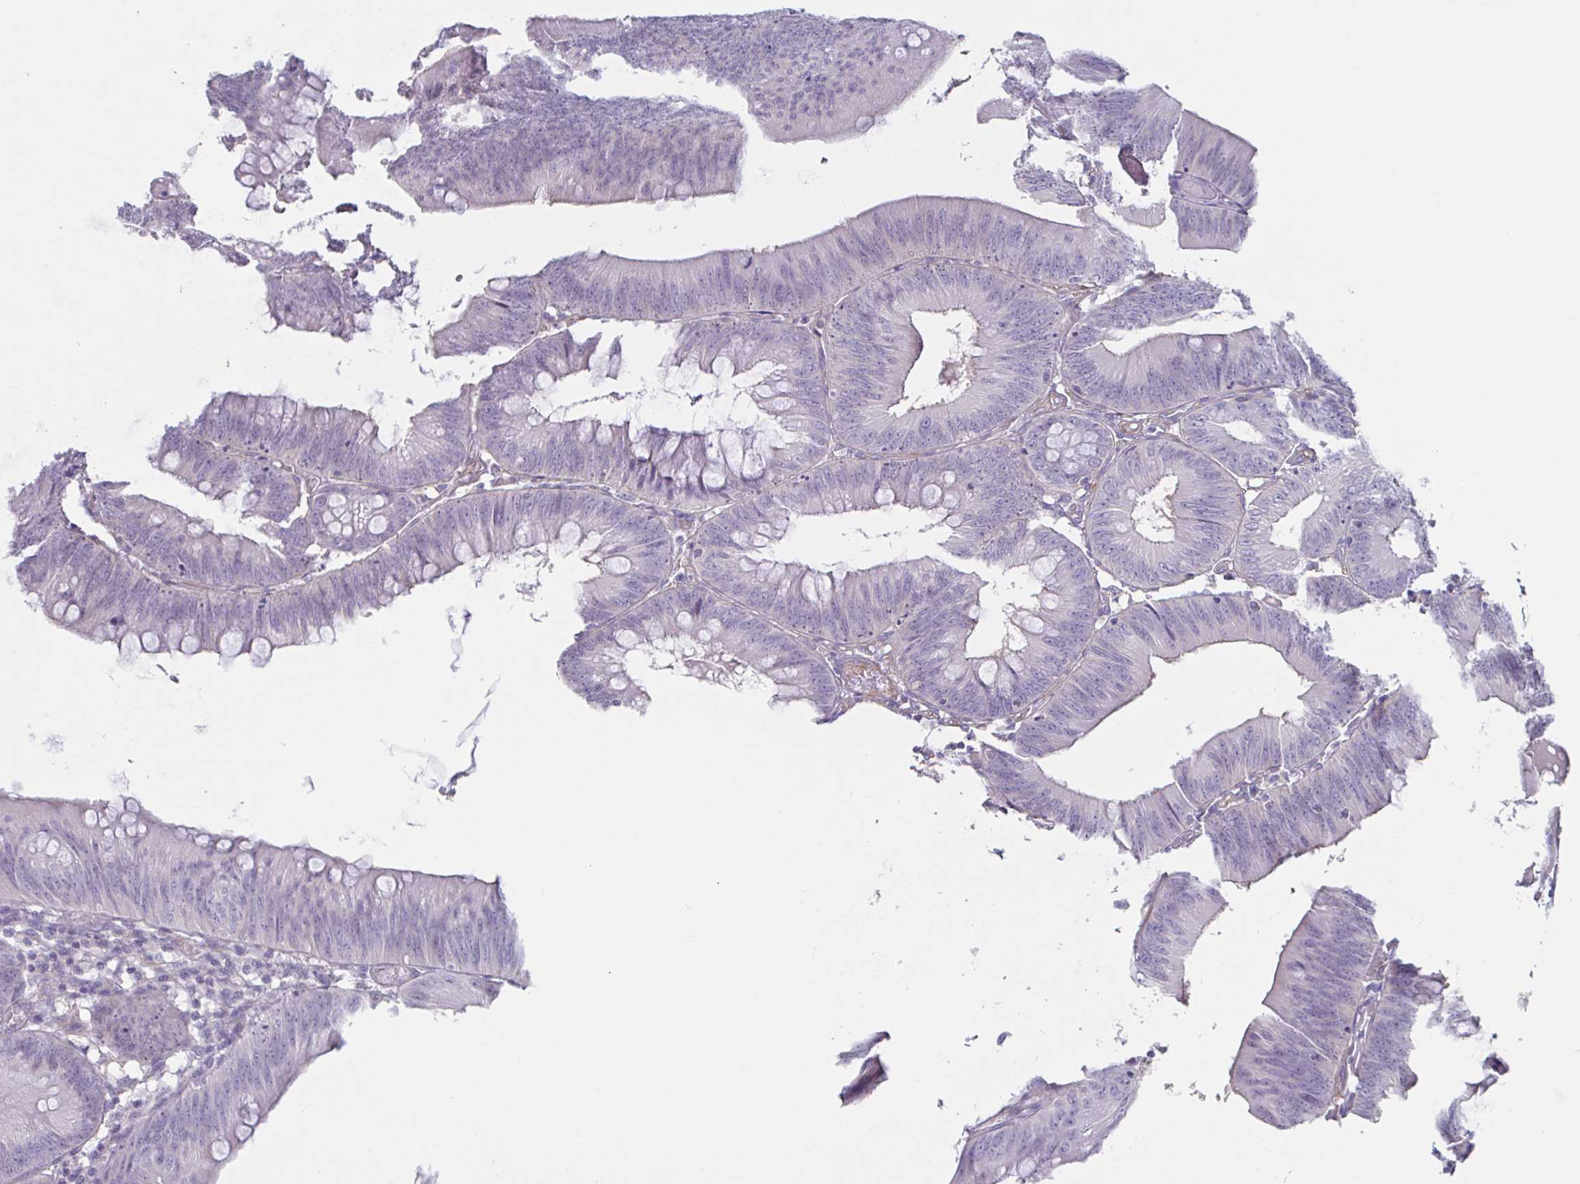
{"staining": {"intensity": "weak", "quantity": "25%-75%", "location": "cytoplasmic/membranous"}, "tissue": "colorectal cancer", "cell_type": "Tumor cells", "image_type": "cancer", "snomed": [{"axis": "morphology", "description": "Adenocarcinoma, NOS"}, {"axis": "topography", "description": "Colon"}], "caption": "IHC (DAB) staining of colorectal adenocarcinoma shows weak cytoplasmic/membranous protein positivity in approximately 25%-75% of tumor cells. Immunohistochemistry (ihc) stains the protein of interest in brown and the nuclei are stained blue.", "gene": "SHISA7", "patient": {"sex": "male", "age": 84}}